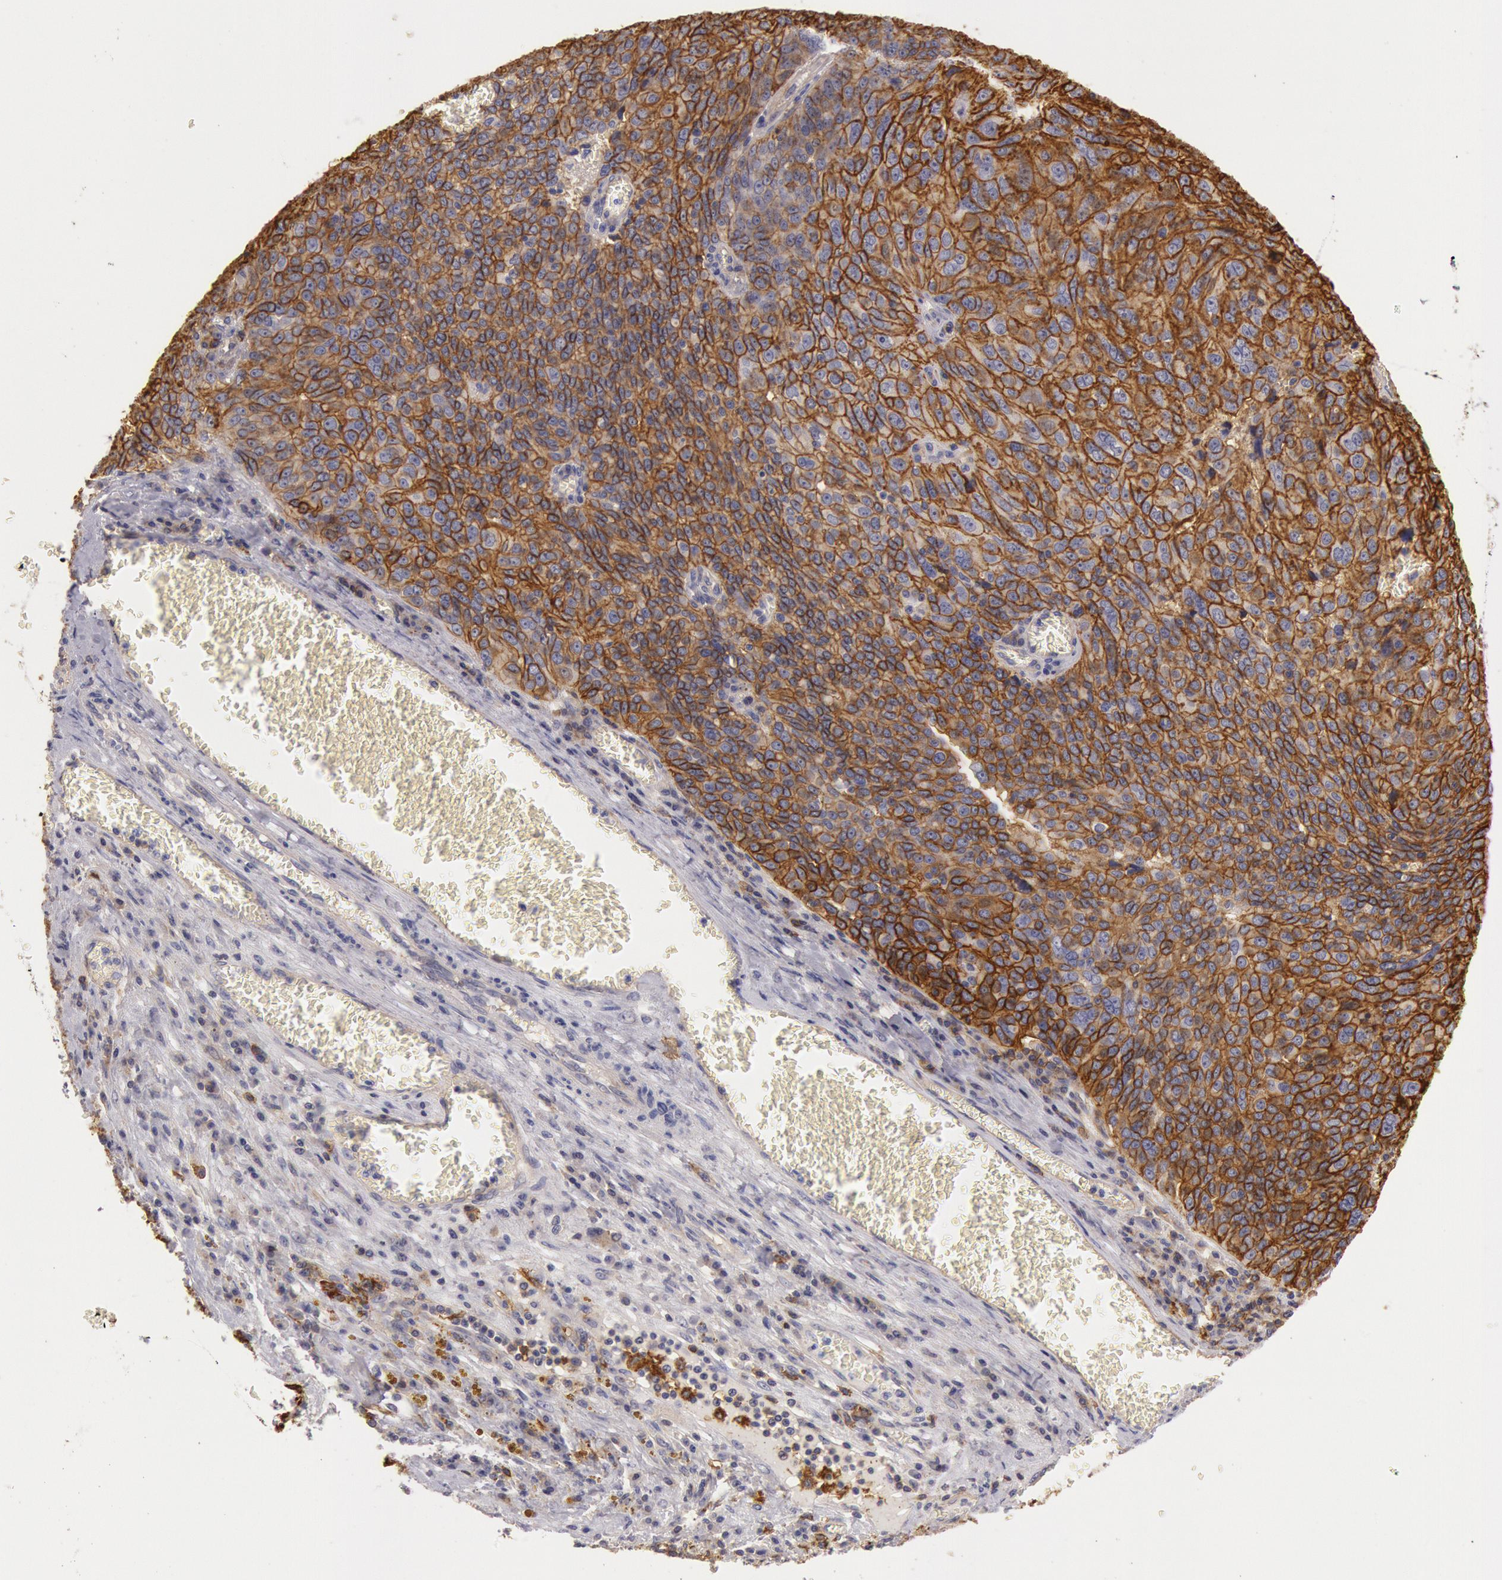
{"staining": {"intensity": "strong", "quantity": ">75%", "location": "cytoplasmic/membranous"}, "tissue": "ovarian cancer", "cell_type": "Tumor cells", "image_type": "cancer", "snomed": [{"axis": "morphology", "description": "Carcinoma, endometroid"}, {"axis": "topography", "description": "Ovary"}], "caption": "Immunohistochemistry of human endometroid carcinoma (ovarian) displays high levels of strong cytoplasmic/membranous staining in approximately >75% of tumor cells.", "gene": "TRIB2", "patient": {"sex": "female", "age": 75}}